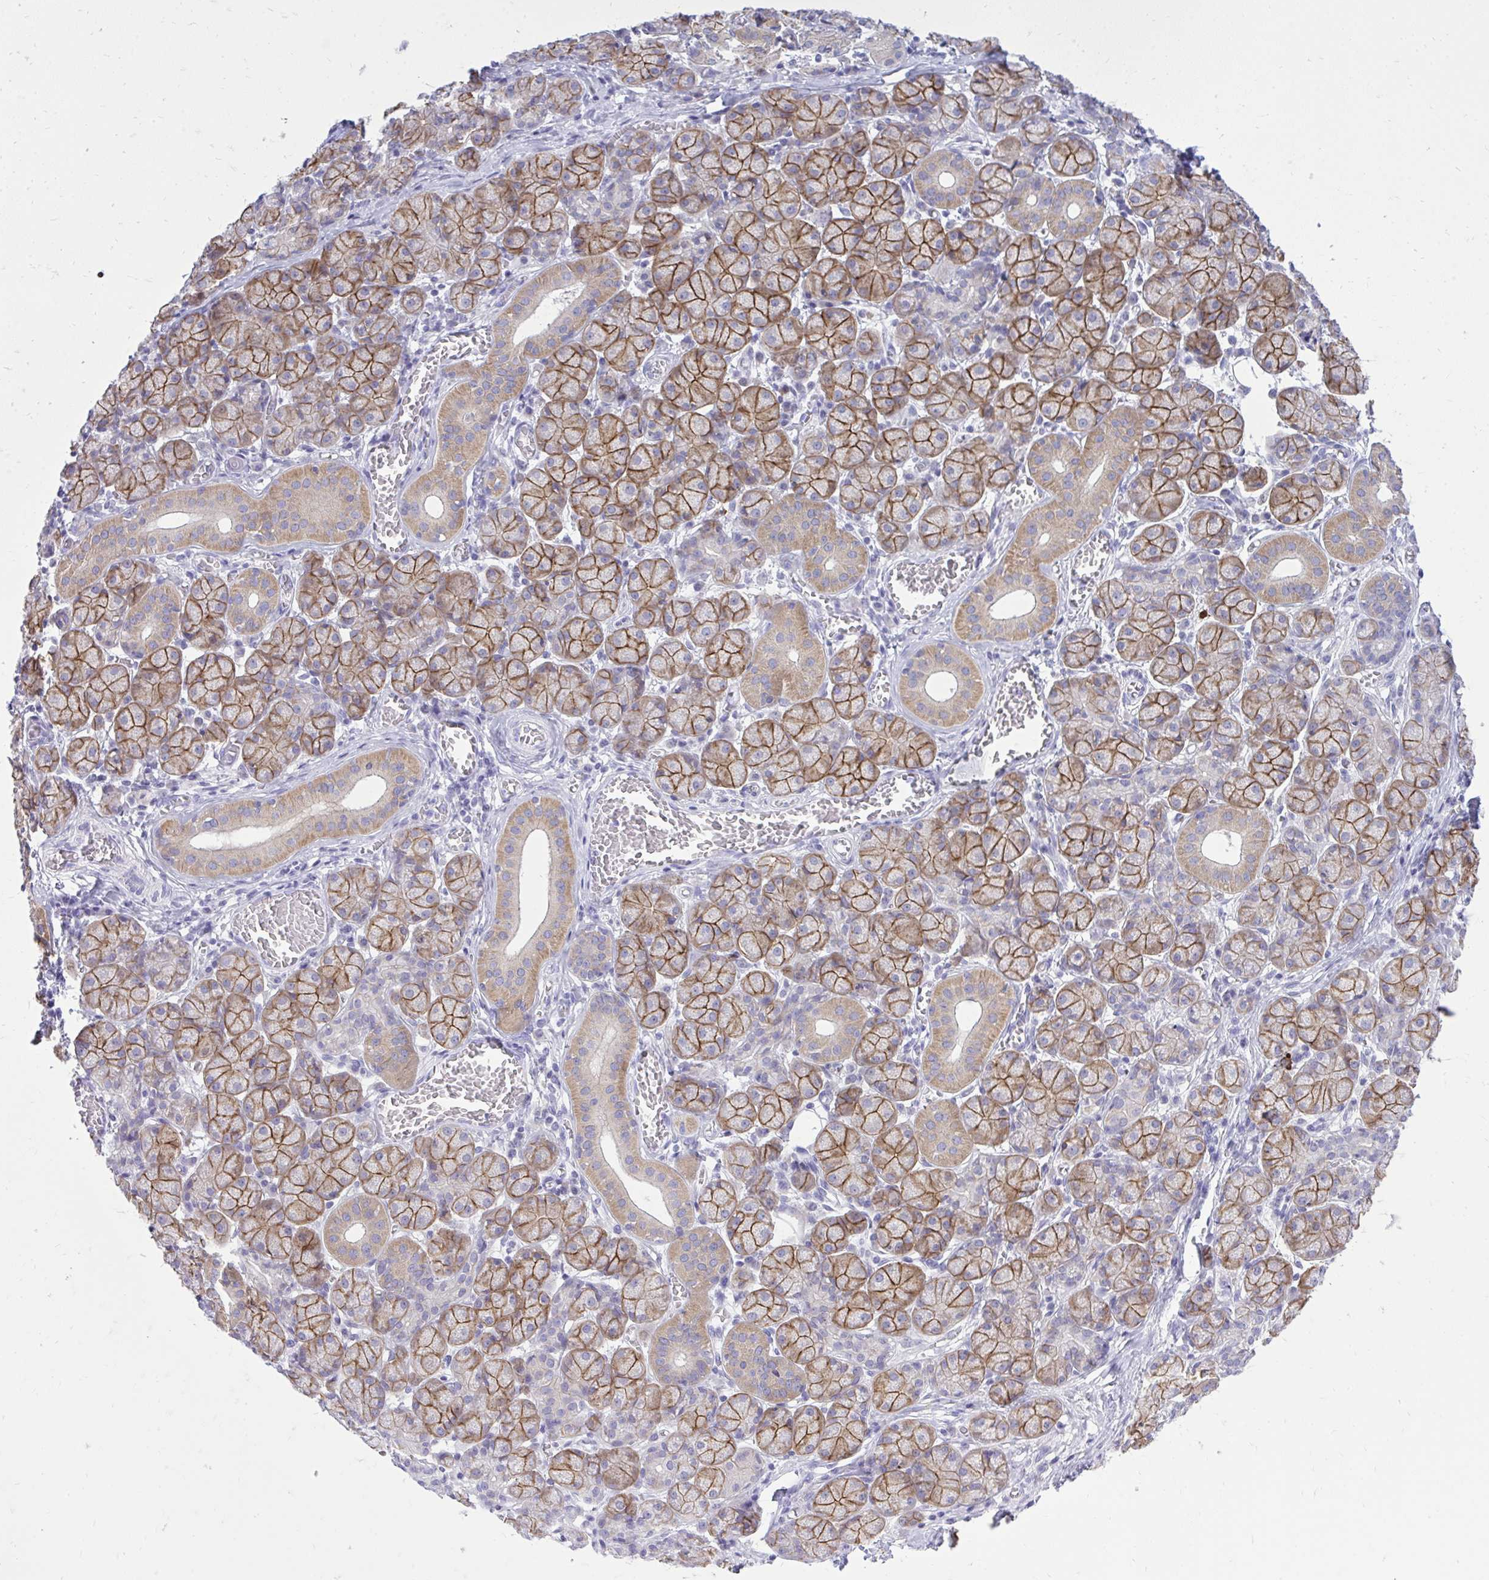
{"staining": {"intensity": "strong", "quantity": ">75%", "location": "cytoplasmic/membranous"}, "tissue": "salivary gland", "cell_type": "Glandular cells", "image_type": "normal", "snomed": [{"axis": "morphology", "description": "Normal tissue, NOS"}, {"axis": "topography", "description": "Salivary gland"}], "caption": "Benign salivary gland displays strong cytoplasmic/membranous staining in about >75% of glandular cells.", "gene": "SPTBN2", "patient": {"sex": "female", "age": 24}}